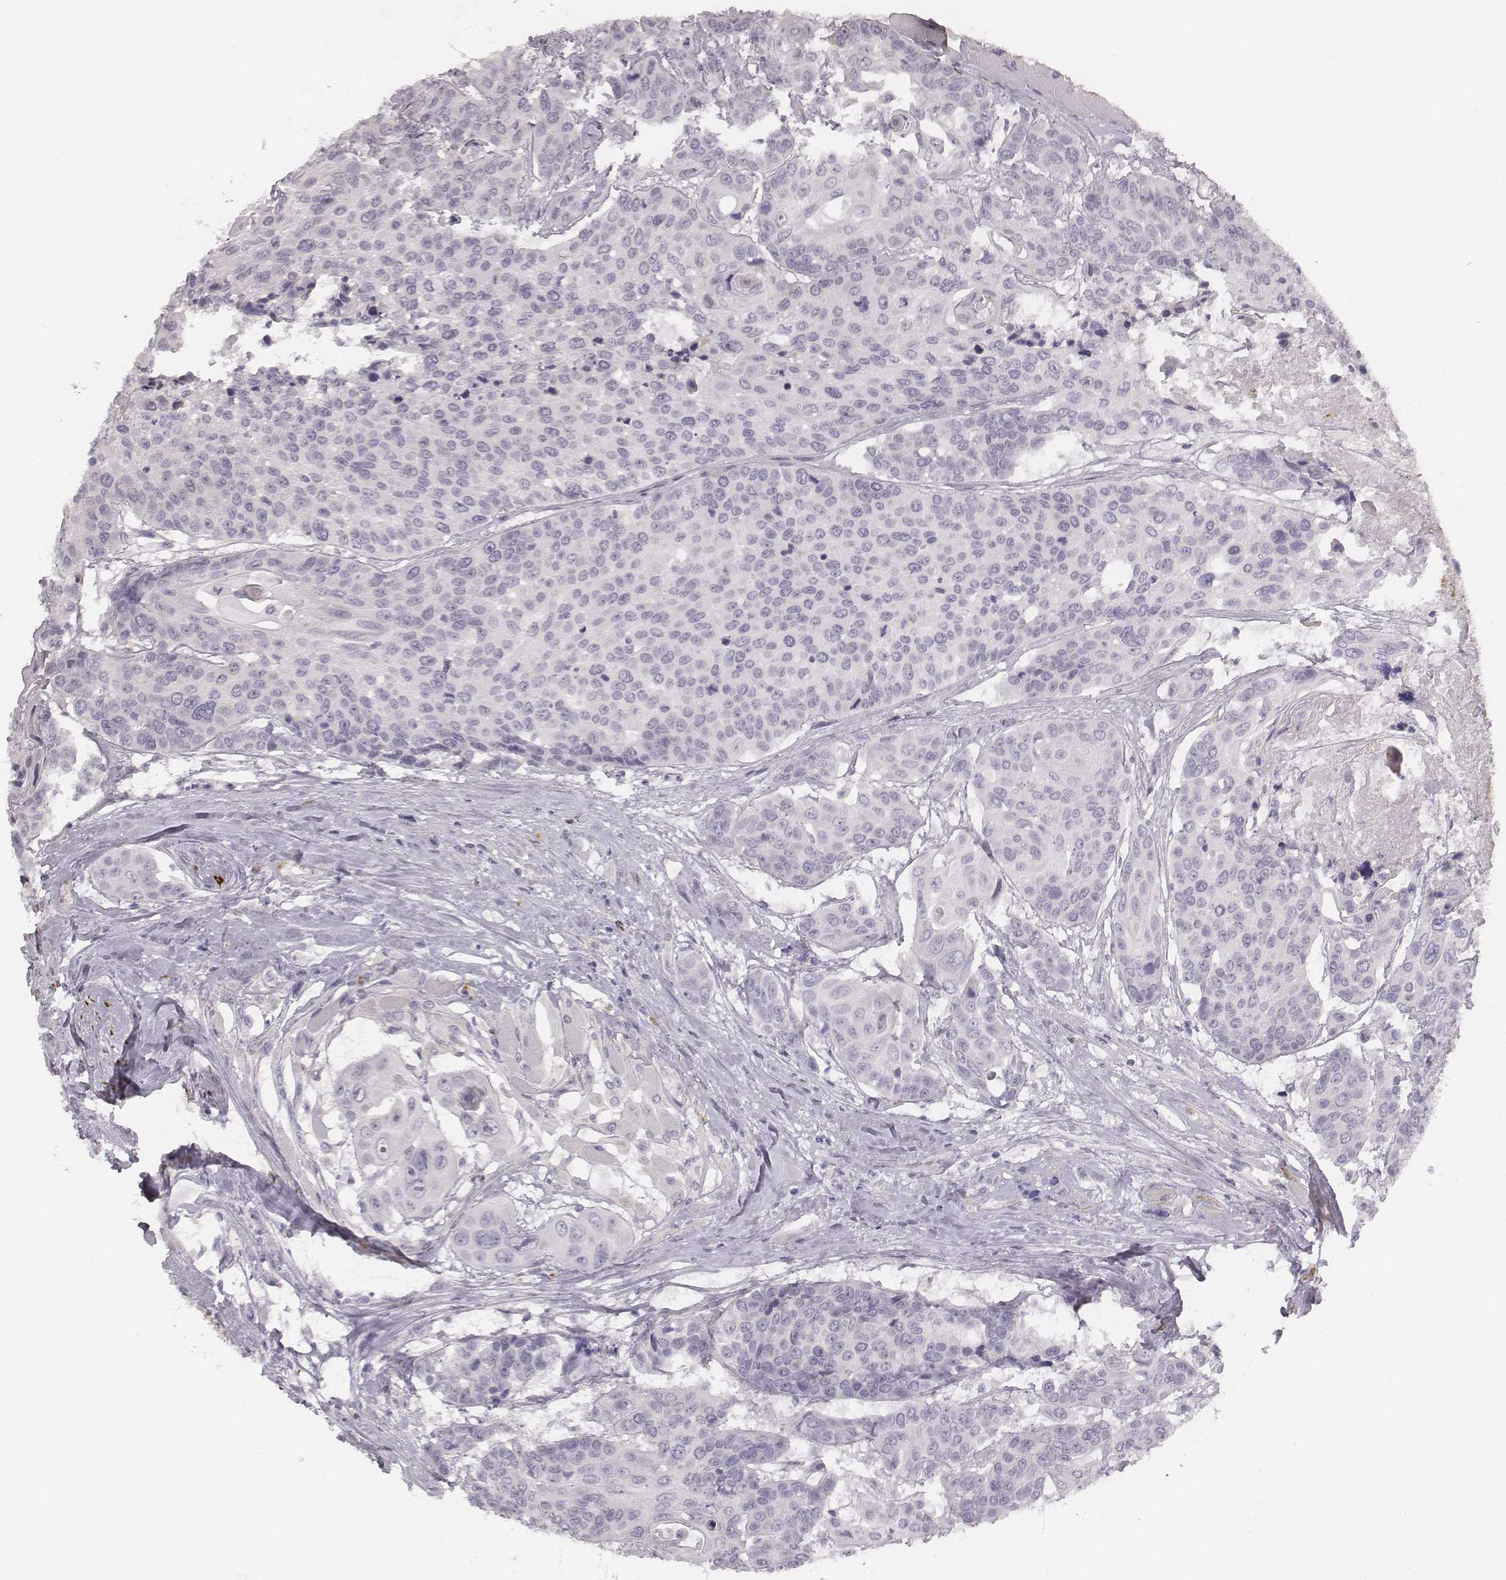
{"staining": {"intensity": "negative", "quantity": "none", "location": "none"}, "tissue": "head and neck cancer", "cell_type": "Tumor cells", "image_type": "cancer", "snomed": [{"axis": "morphology", "description": "Squamous cell carcinoma, NOS"}, {"axis": "topography", "description": "Oral tissue"}, {"axis": "topography", "description": "Head-Neck"}], "caption": "High magnification brightfield microscopy of head and neck squamous cell carcinoma stained with DAB (3,3'-diaminobenzidine) (brown) and counterstained with hematoxylin (blue): tumor cells show no significant expression.", "gene": "KCNJ12", "patient": {"sex": "male", "age": 56}}